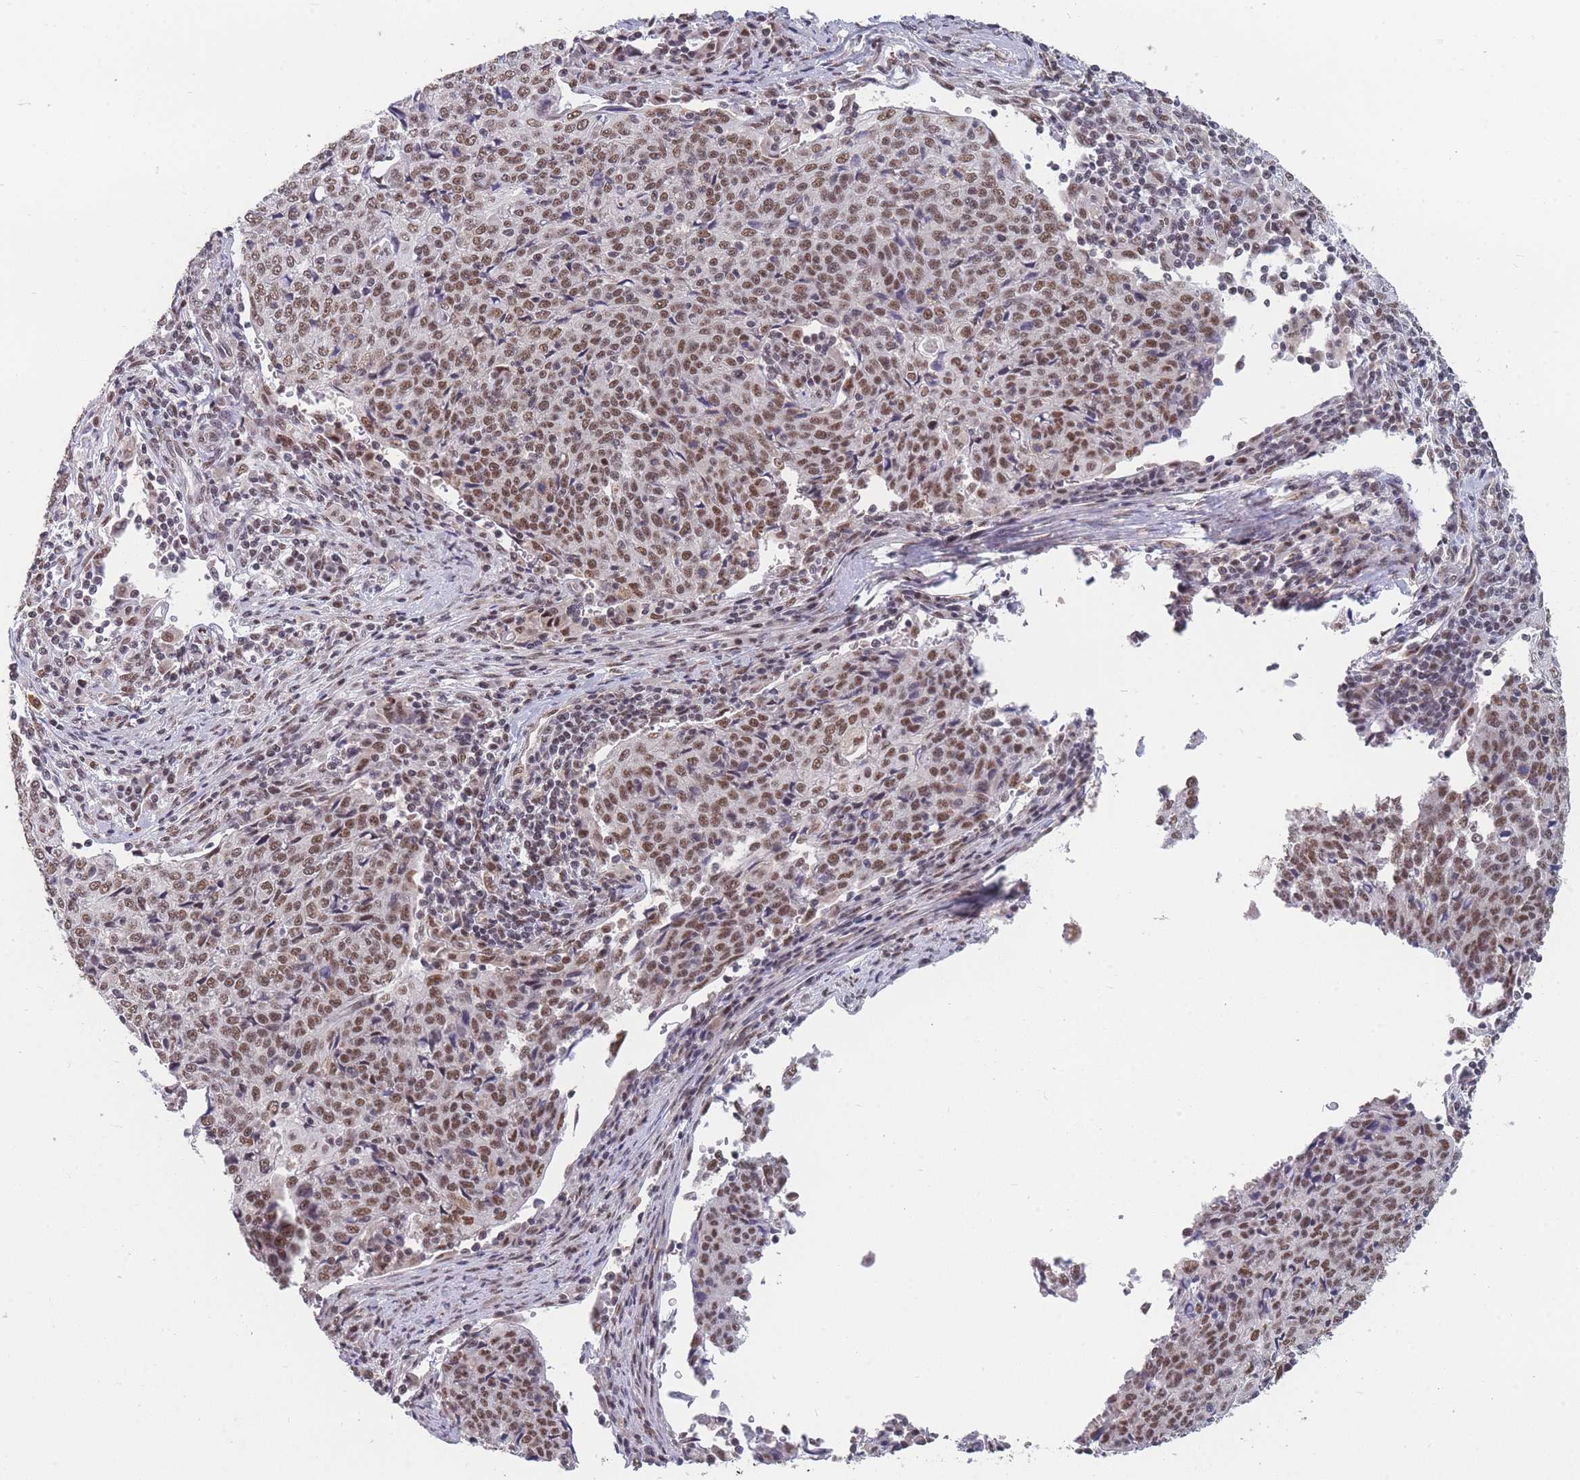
{"staining": {"intensity": "moderate", "quantity": ">75%", "location": "nuclear"}, "tissue": "cervical cancer", "cell_type": "Tumor cells", "image_type": "cancer", "snomed": [{"axis": "morphology", "description": "Squamous cell carcinoma, NOS"}, {"axis": "topography", "description": "Cervix"}], "caption": "Immunohistochemical staining of human cervical cancer (squamous cell carcinoma) shows moderate nuclear protein expression in approximately >75% of tumor cells.", "gene": "SNRPA1", "patient": {"sex": "female", "age": 48}}